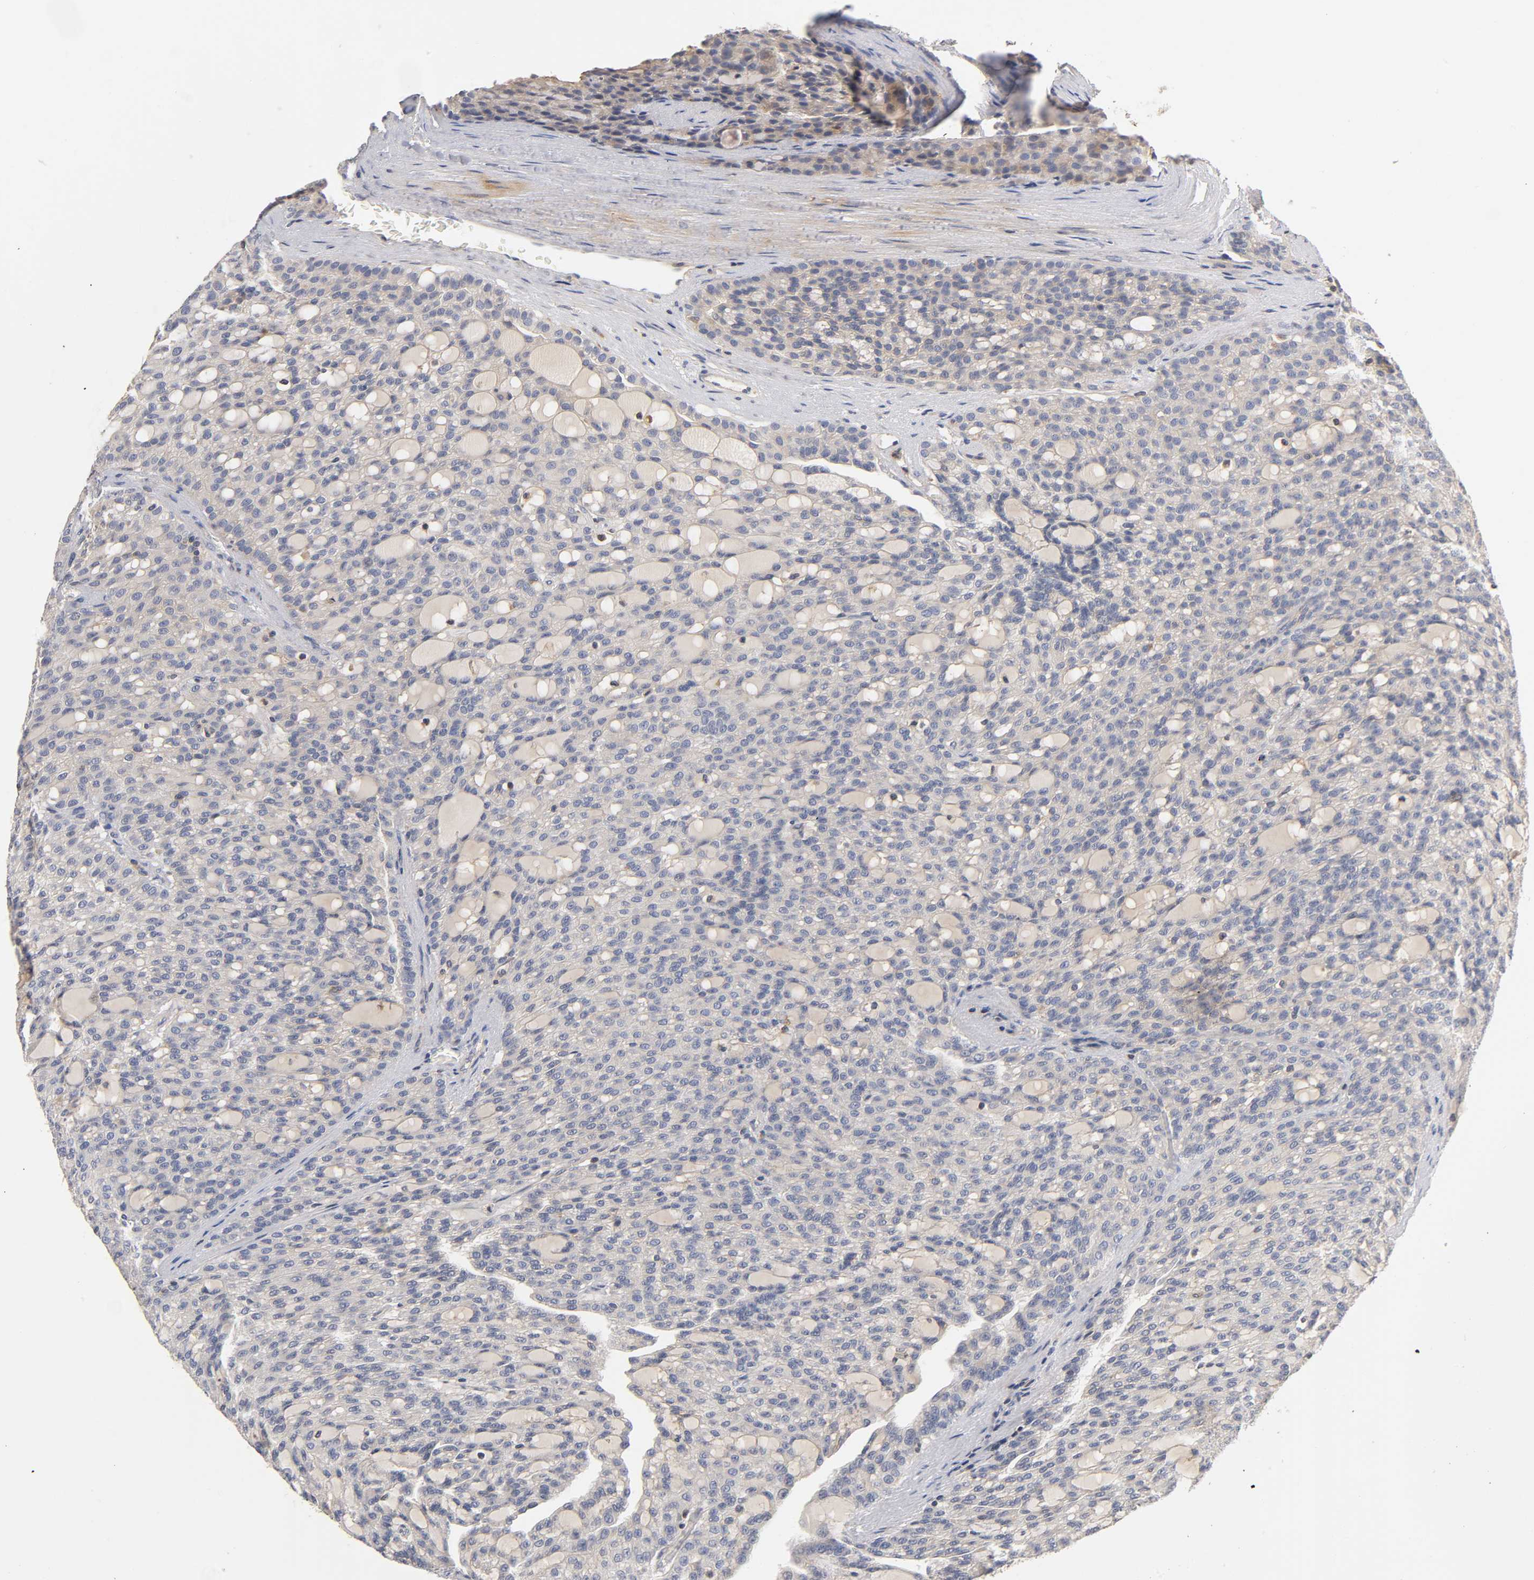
{"staining": {"intensity": "negative", "quantity": "none", "location": "none"}, "tissue": "renal cancer", "cell_type": "Tumor cells", "image_type": "cancer", "snomed": [{"axis": "morphology", "description": "Adenocarcinoma, NOS"}, {"axis": "topography", "description": "Kidney"}], "caption": "Adenocarcinoma (renal) stained for a protein using immunohistochemistry shows no expression tumor cells.", "gene": "RHOA", "patient": {"sex": "male", "age": 63}}